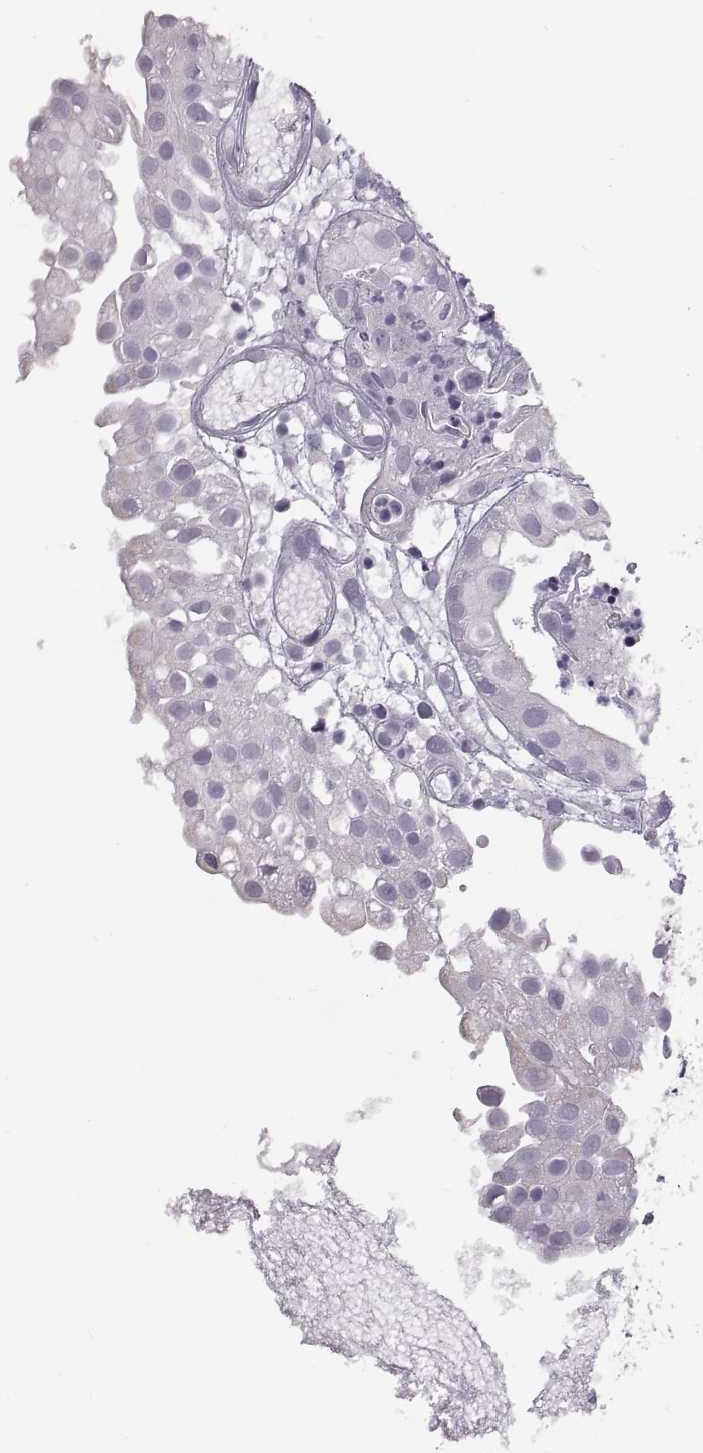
{"staining": {"intensity": "negative", "quantity": "none", "location": "none"}, "tissue": "prostate cancer", "cell_type": "Tumor cells", "image_type": "cancer", "snomed": [{"axis": "morphology", "description": "Adenocarcinoma, High grade"}, {"axis": "topography", "description": "Prostate"}], "caption": "The immunohistochemistry (IHC) photomicrograph has no significant expression in tumor cells of prostate cancer tissue.", "gene": "WBP2NL", "patient": {"sex": "male", "age": 79}}